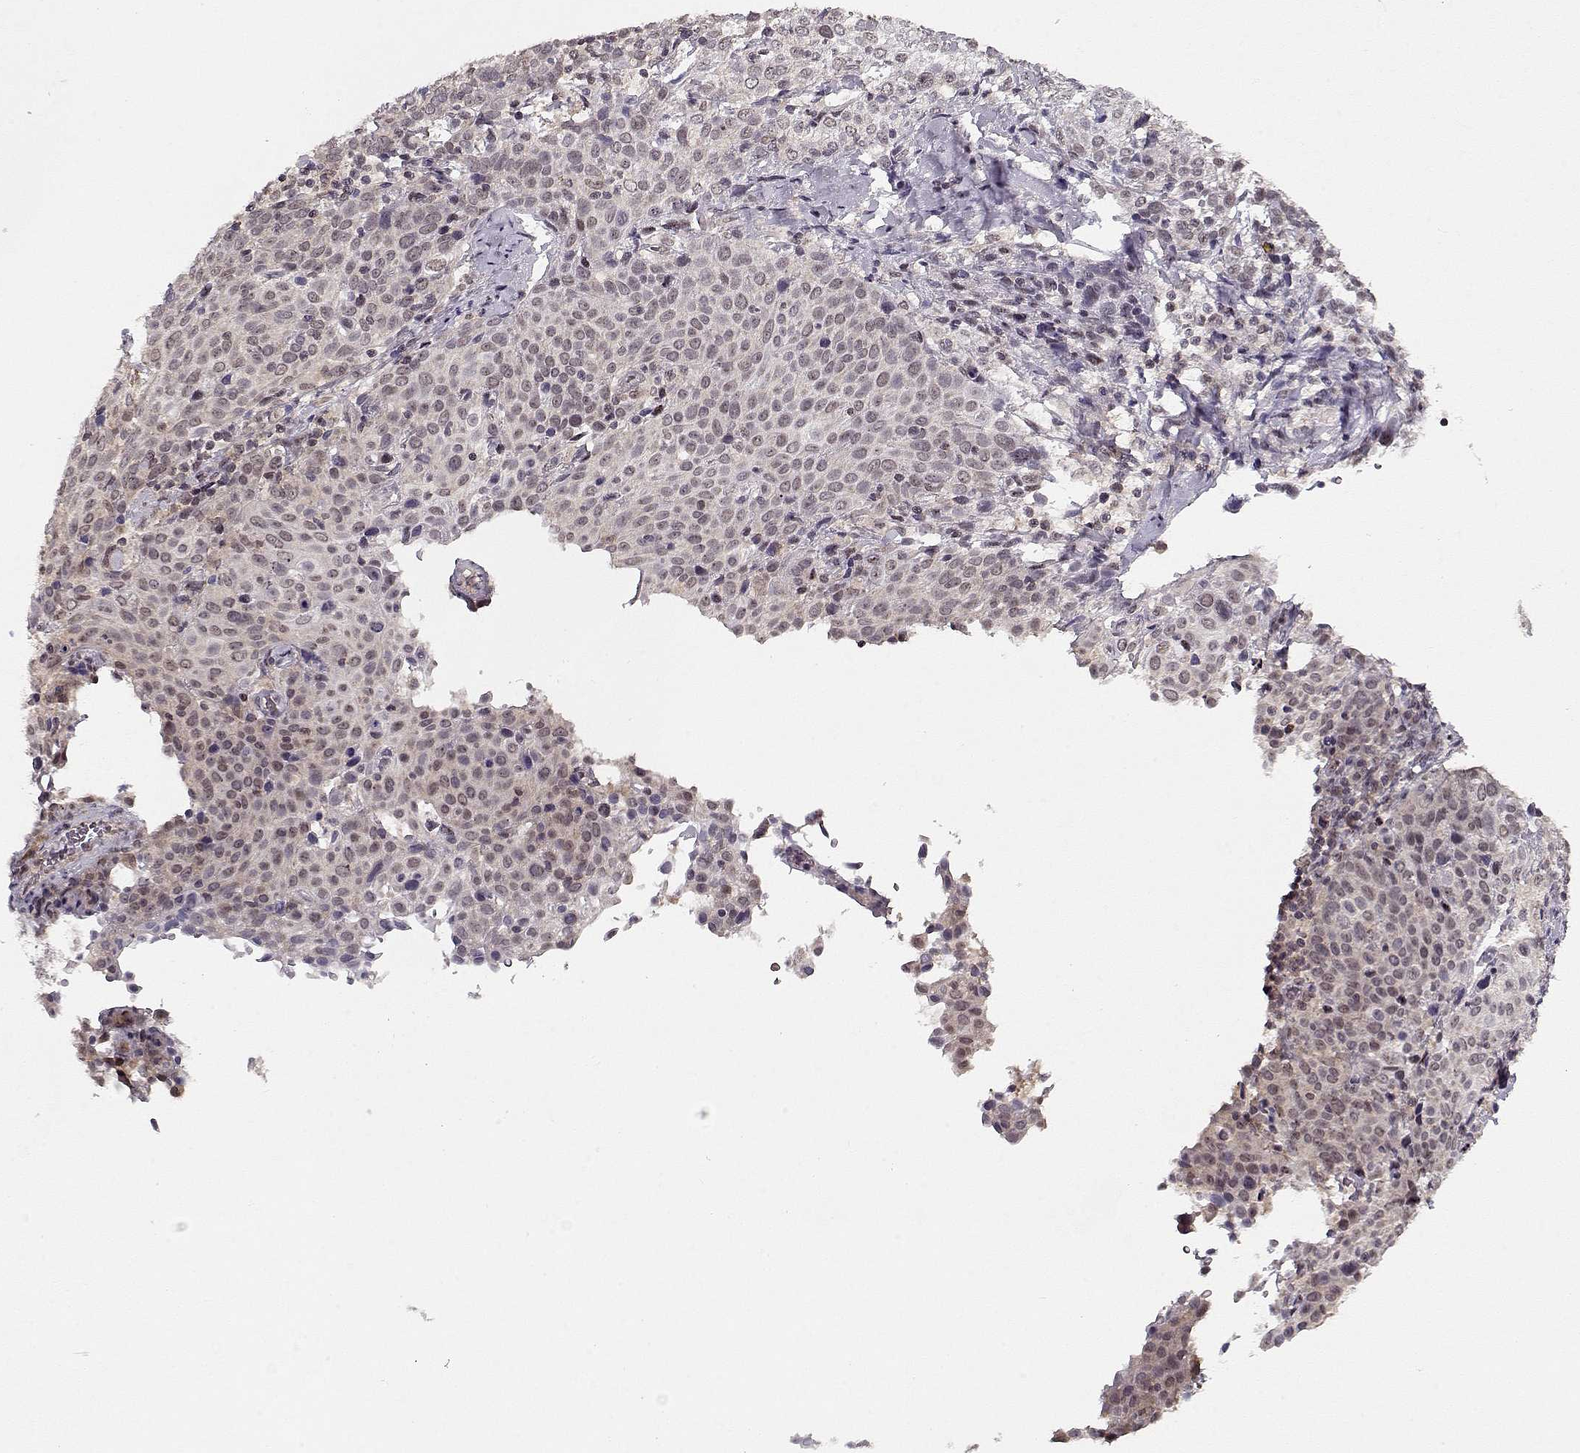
{"staining": {"intensity": "weak", "quantity": "<25%", "location": "nuclear"}, "tissue": "cervical cancer", "cell_type": "Tumor cells", "image_type": "cancer", "snomed": [{"axis": "morphology", "description": "Squamous cell carcinoma, NOS"}, {"axis": "topography", "description": "Cervix"}], "caption": "This is an IHC image of cervical squamous cell carcinoma. There is no staining in tumor cells.", "gene": "TESPA1", "patient": {"sex": "female", "age": 61}}